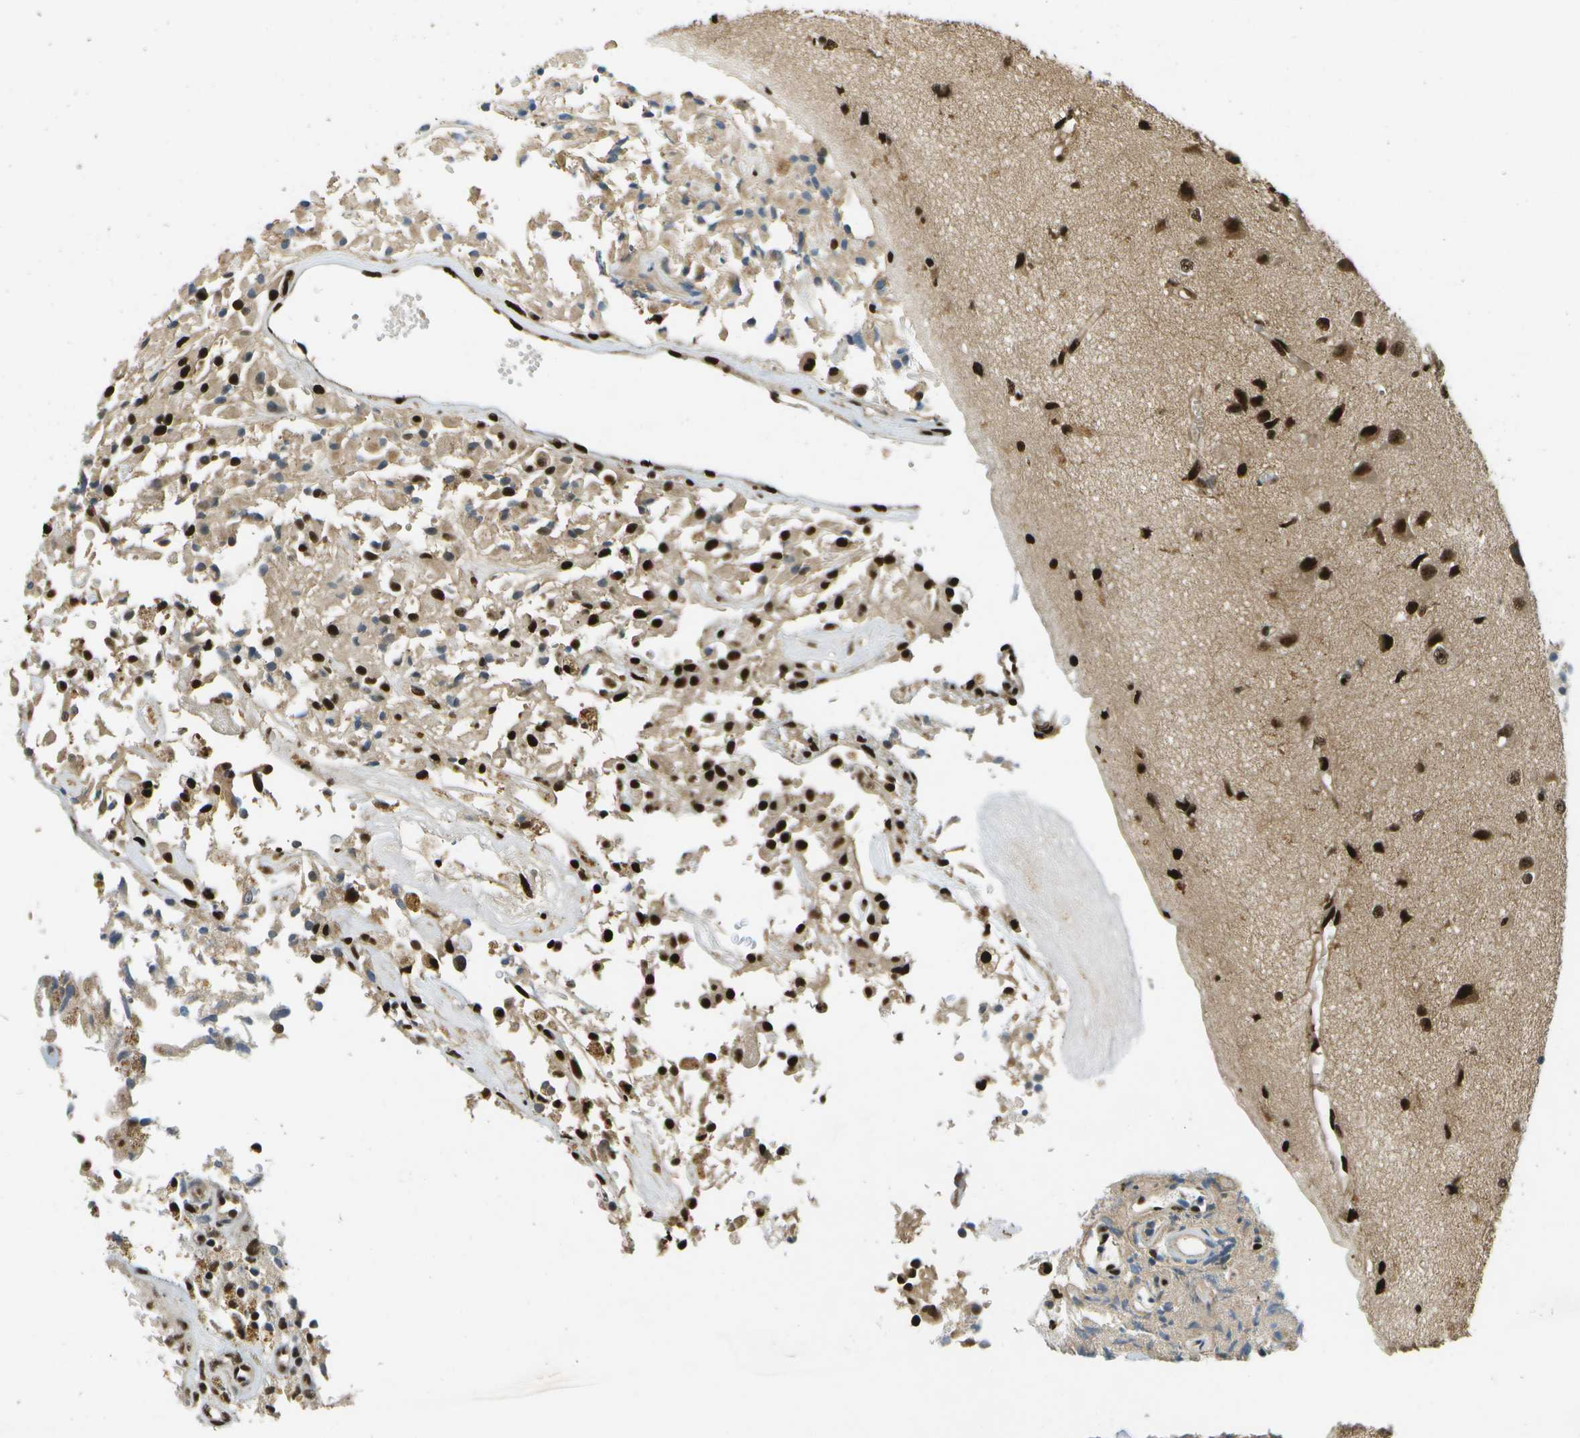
{"staining": {"intensity": "strong", "quantity": ">75%", "location": "nuclear"}, "tissue": "glioma", "cell_type": "Tumor cells", "image_type": "cancer", "snomed": [{"axis": "morphology", "description": "Glioma, malignant, High grade"}, {"axis": "topography", "description": "Brain"}], "caption": "Human malignant glioma (high-grade) stained for a protein (brown) exhibits strong nuclear positive positivity in approximately >75% of tumor cells.", "gene": "GANC", "patient": {"sex": "female", "age": 59}}